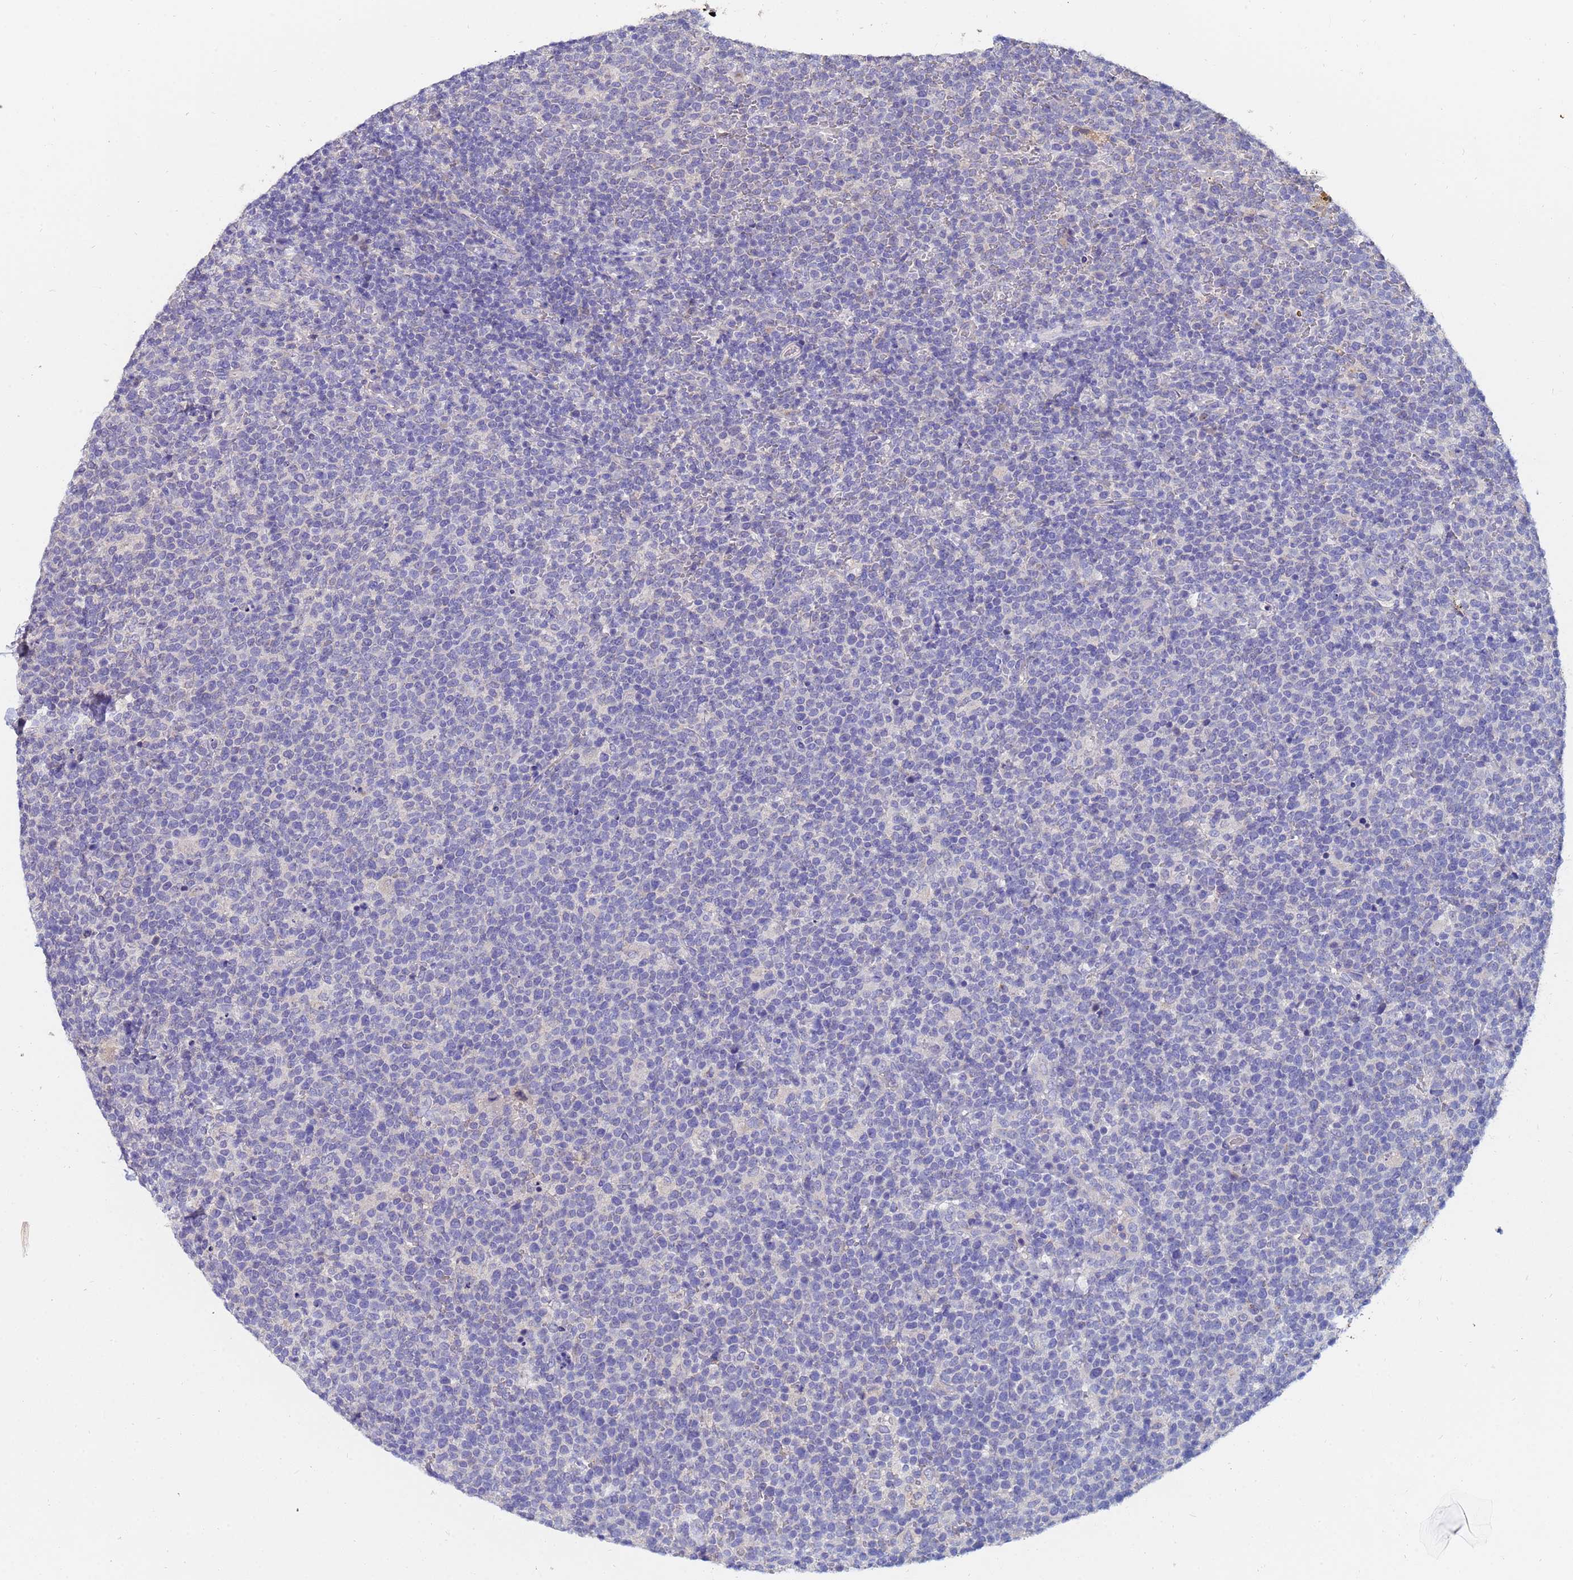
{"staining": {"intensity": "negative", "quantity": "none", "location": "none"}, "tissue": "lymphoma", "cell_type": "Tumor cells", "image_type": "cancer", "snomed": [{"axis": "morphology", "description": "Malignant lymphoma, non-Hodgkin's type, High grade"}, {"axis": "topography", "description": "Lymph node"}], "caption": "Histopathology image shows no significant protein expression in tumor cells of lymphoma.", "gene": "IHO1", "patient": {"sex": "male", "age": 61}}